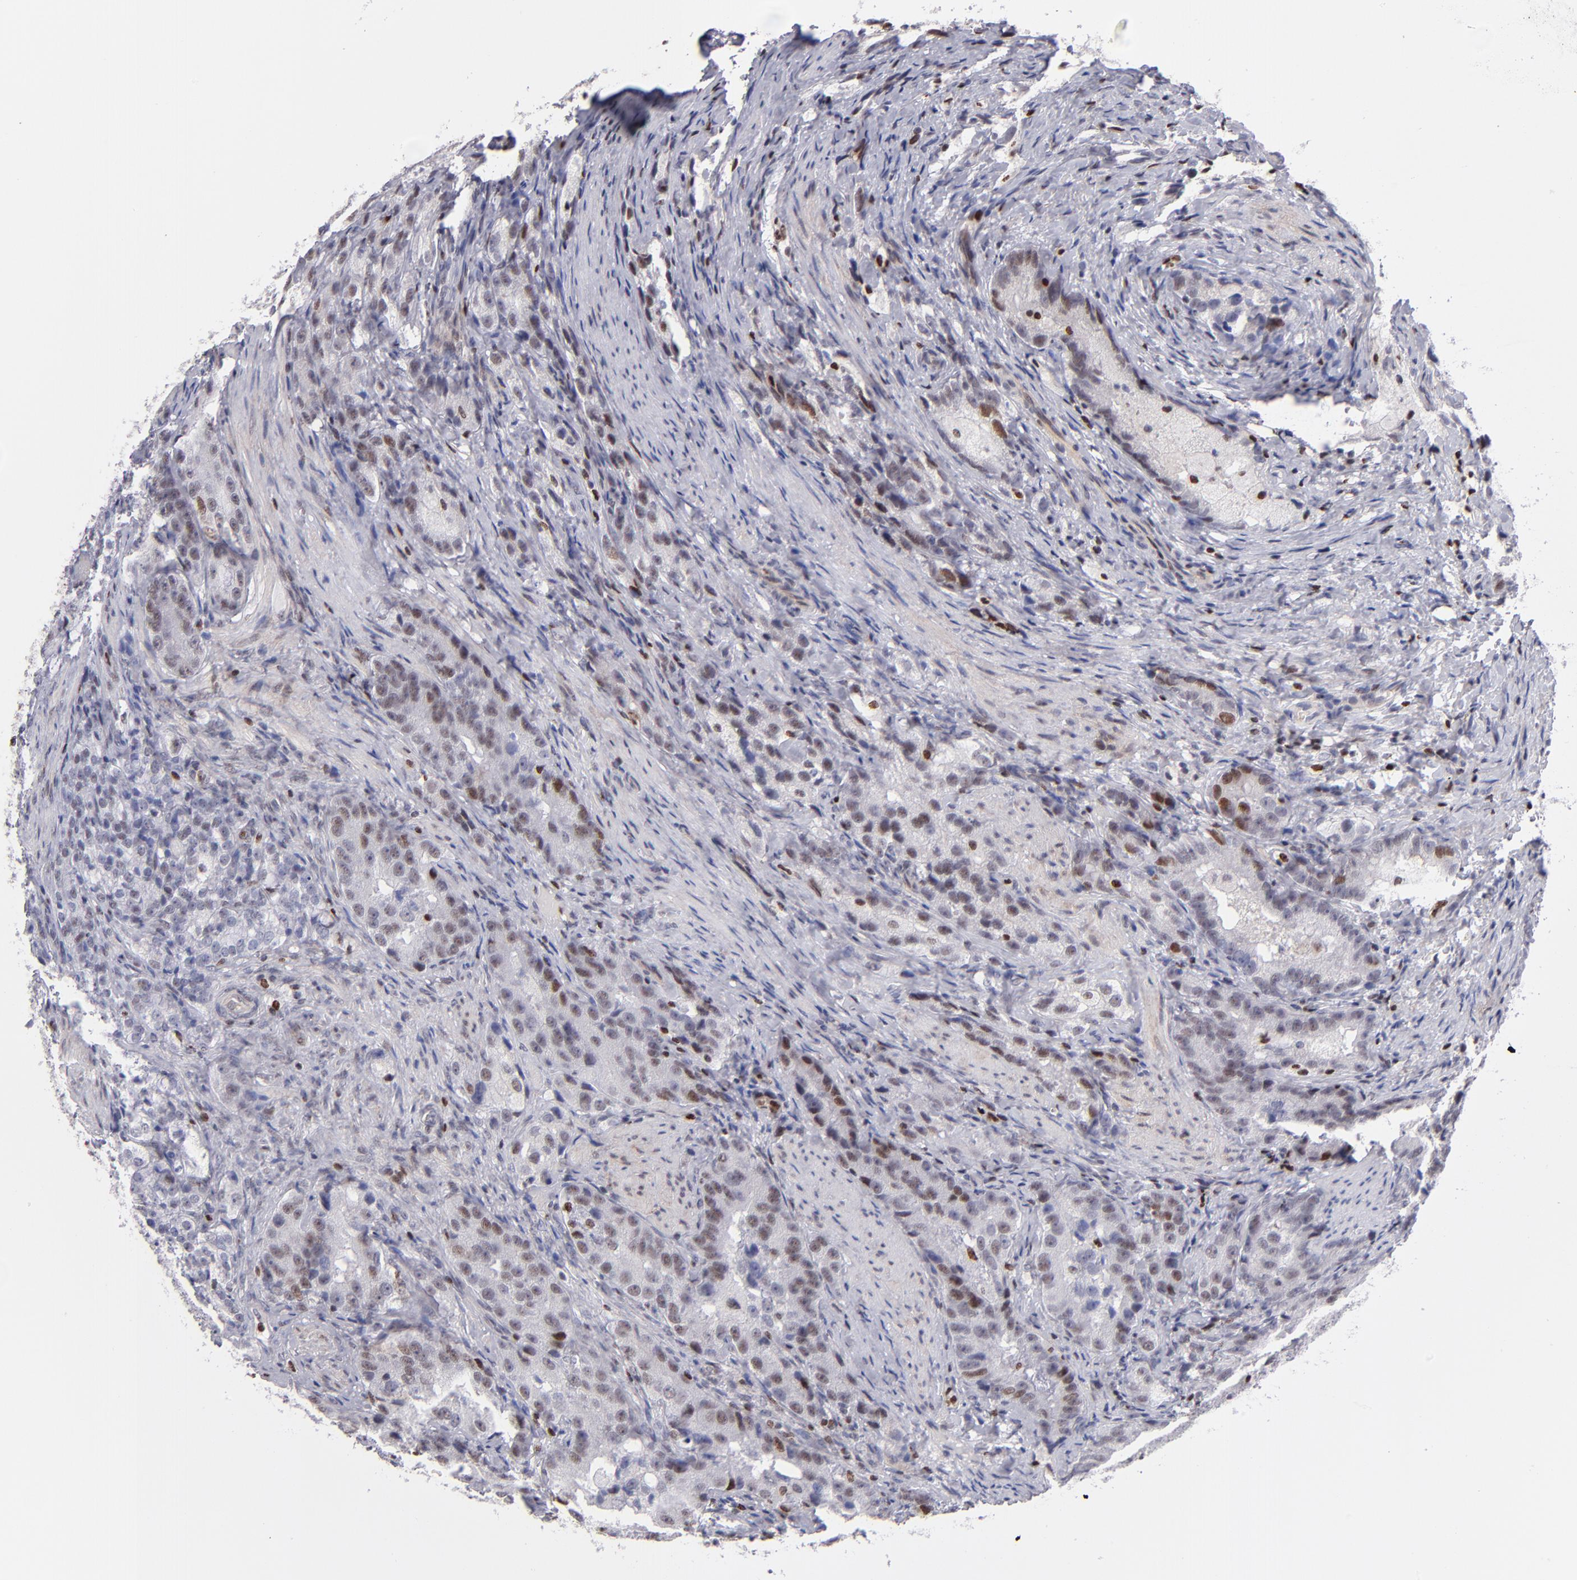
{"staining": {"intensity": "moderate", "quantity": "25%-75%", "location": "nuclear"}, "tissue": "prostate cancer", "cell_type": "Tumor cells", "image_type": "cancer", "snomed": [{"axis": "morphology", "description": "Adenocarcinoma, High grade"}, {"axis": "topography", "description": "Prostate"}], "caption": "IHC of prostate cancer (high-grade adenocarcinoma) exhibits medium levels of moderate nuclear positivity in about 25%-75% of tumor cells. (Stains: DAB in brown, nuclei in blue, Microscopy: brightfield microscopy at high magnification).", "gene": "POLA1", "patient": {"sex": "male", "age": 63}}